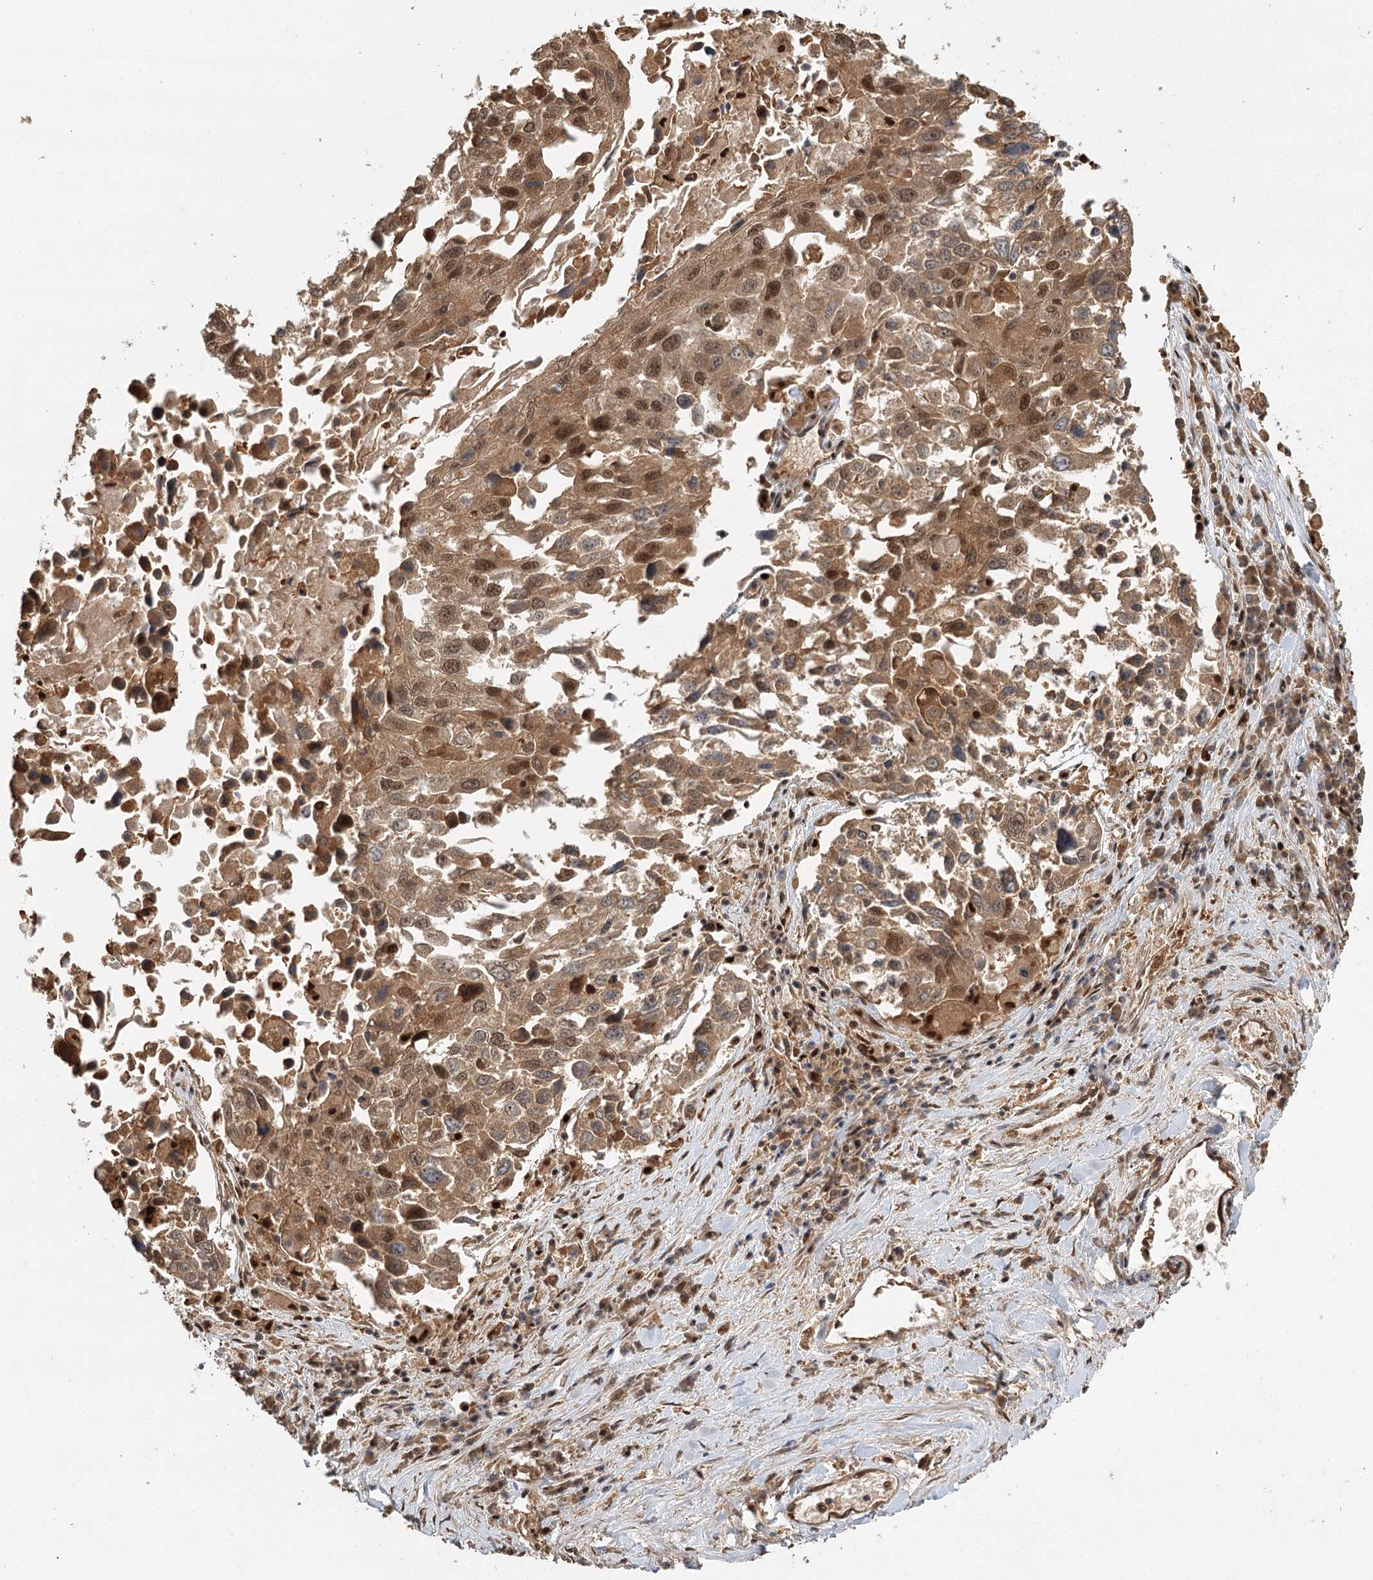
{"staining": {"intensity": "moderate", "quantity": ">75%", "location": "cytoplasmic/membranous,nuclear"}, "tissue": "lung cancer", "cell_type": "Tumor cells", "image_type": "cancer", "snomed": [{"axis": "morphology", "description": "Squamous cell carcinoma, NOS"}, {"axis": "topography", "description": "Lung"}], "caption": "Lung cancer was stained to show a protein in brown. There is medium levels of moderate cytoplasmic/membranous and nuclear staining in approximately >75% of tumor cells.", "gene": "N6AMT1", "patient": {"sex": "male", "age": 65}}